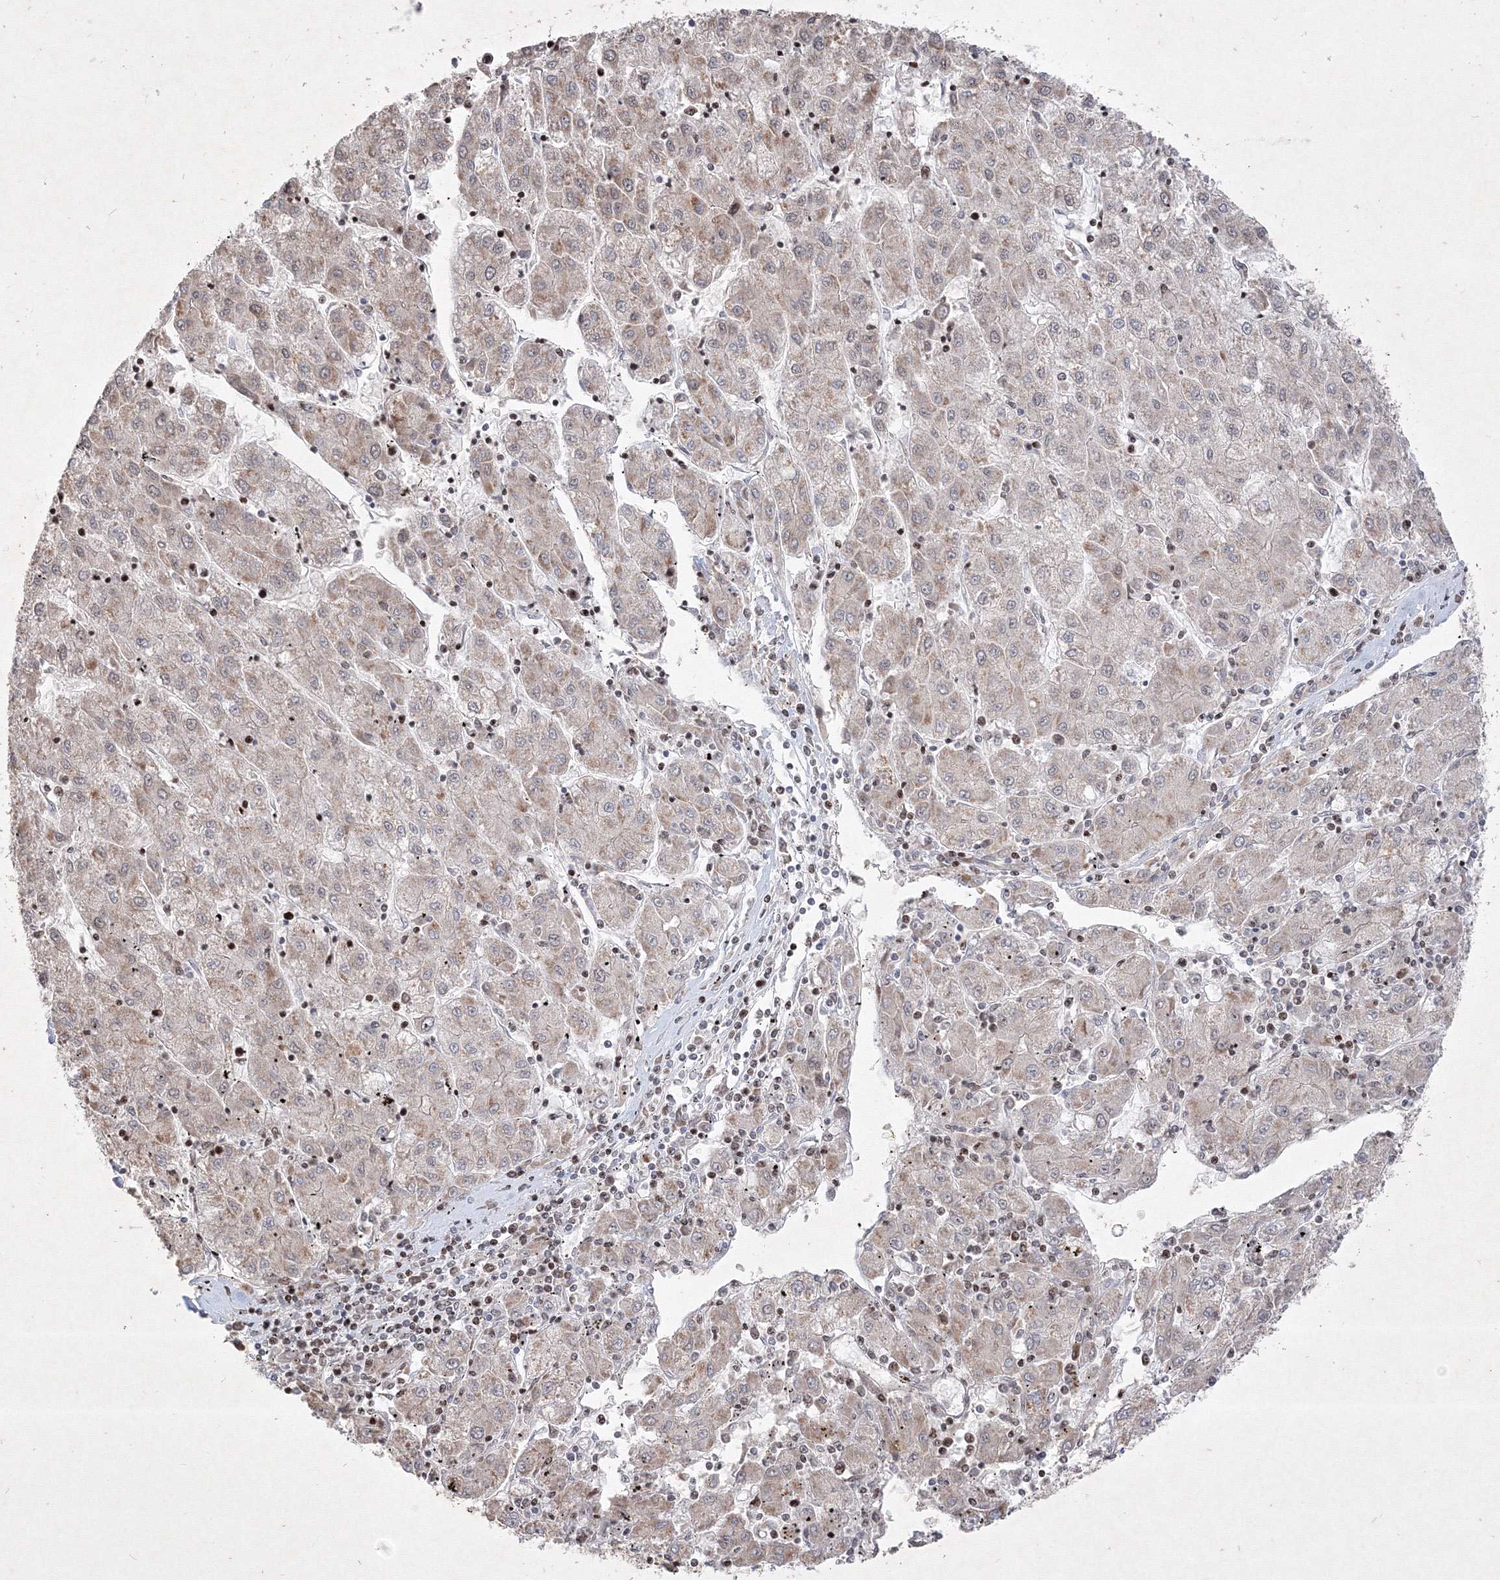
{"staining": {"intensity": "weak", "quantity": "<25%", "location": "cytoplasmic/membranous"}, "tissue": "liver cancer", "cell_type": "Tumor cells", "image_type": "cancer", "snomed": [{"axis": "morphology", "description": "Carcinoma, Hepatocellular, NOS"}, {"axis": "topography", "description": "Liver"}], "caption": "This is a histopathology image of IHC staining of liver cancer, which shows no expression in tumor cells. The staining is performed using DAB (3,3'-diaminobenzidine) brown chromogen with nuclei counter-stained in using hematoxylin.", "gene": "TAB1", "patient": {"sex": "male", "age": 72}}